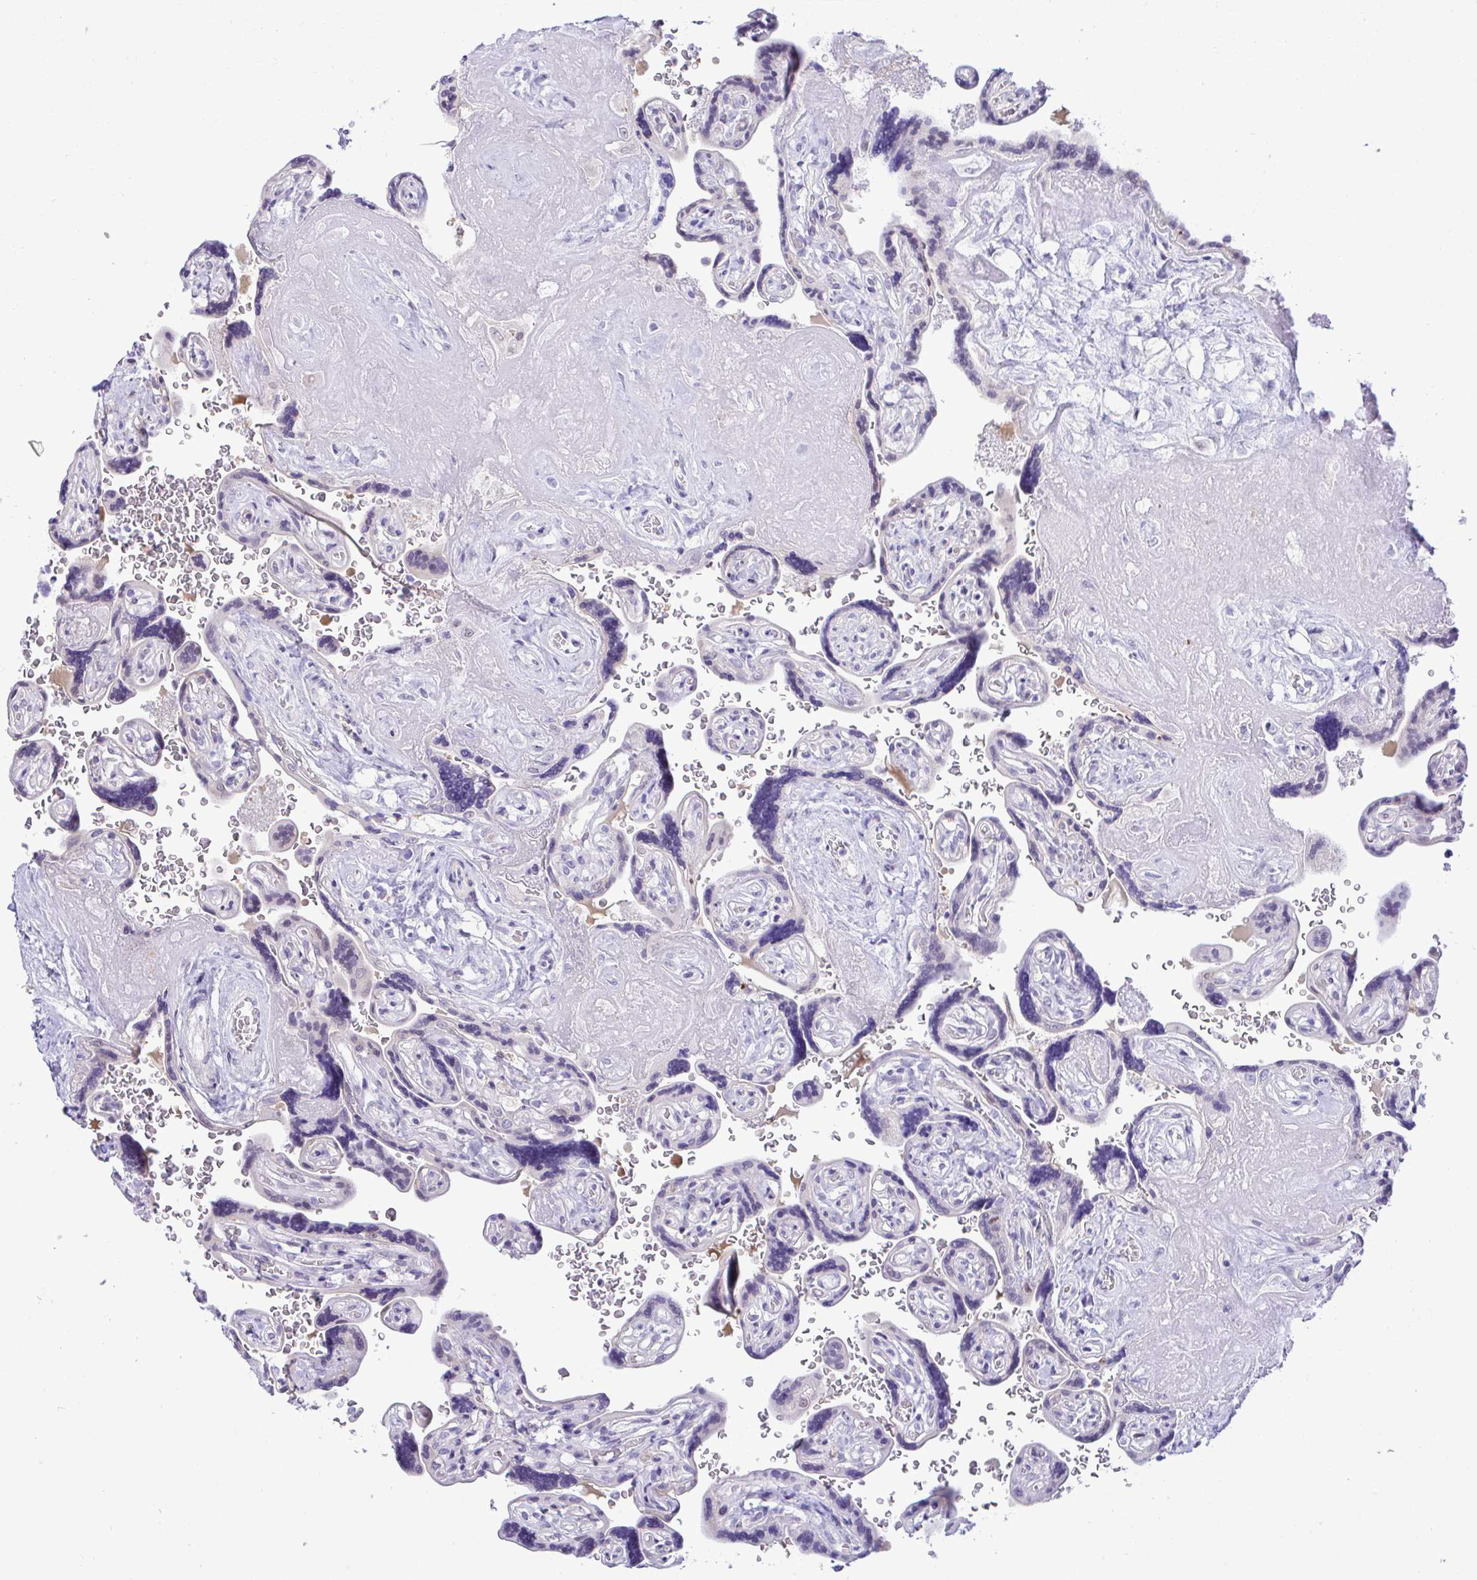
{"staining": {"intensity": "negative", "quantity": "none", "location": "none"}, "tissue": "placenta", "cell_type": "Decidual cells", "image_type": "normal", "snomed": [{"axis": "morphology", "description": "Normal tissue, NOS"}, {"axis": "topography", "description": "Placenta"}], "caption": "DAB (3,3'-diaminobenzidine) immunohistochemical staining of normal placenta displays no significant expression in decidual cells. (Immunohistochemistry, brightfield microscopy, high magnification).", "gene": "ZNF485", "patient": {"sex": "female", "age": 32}}